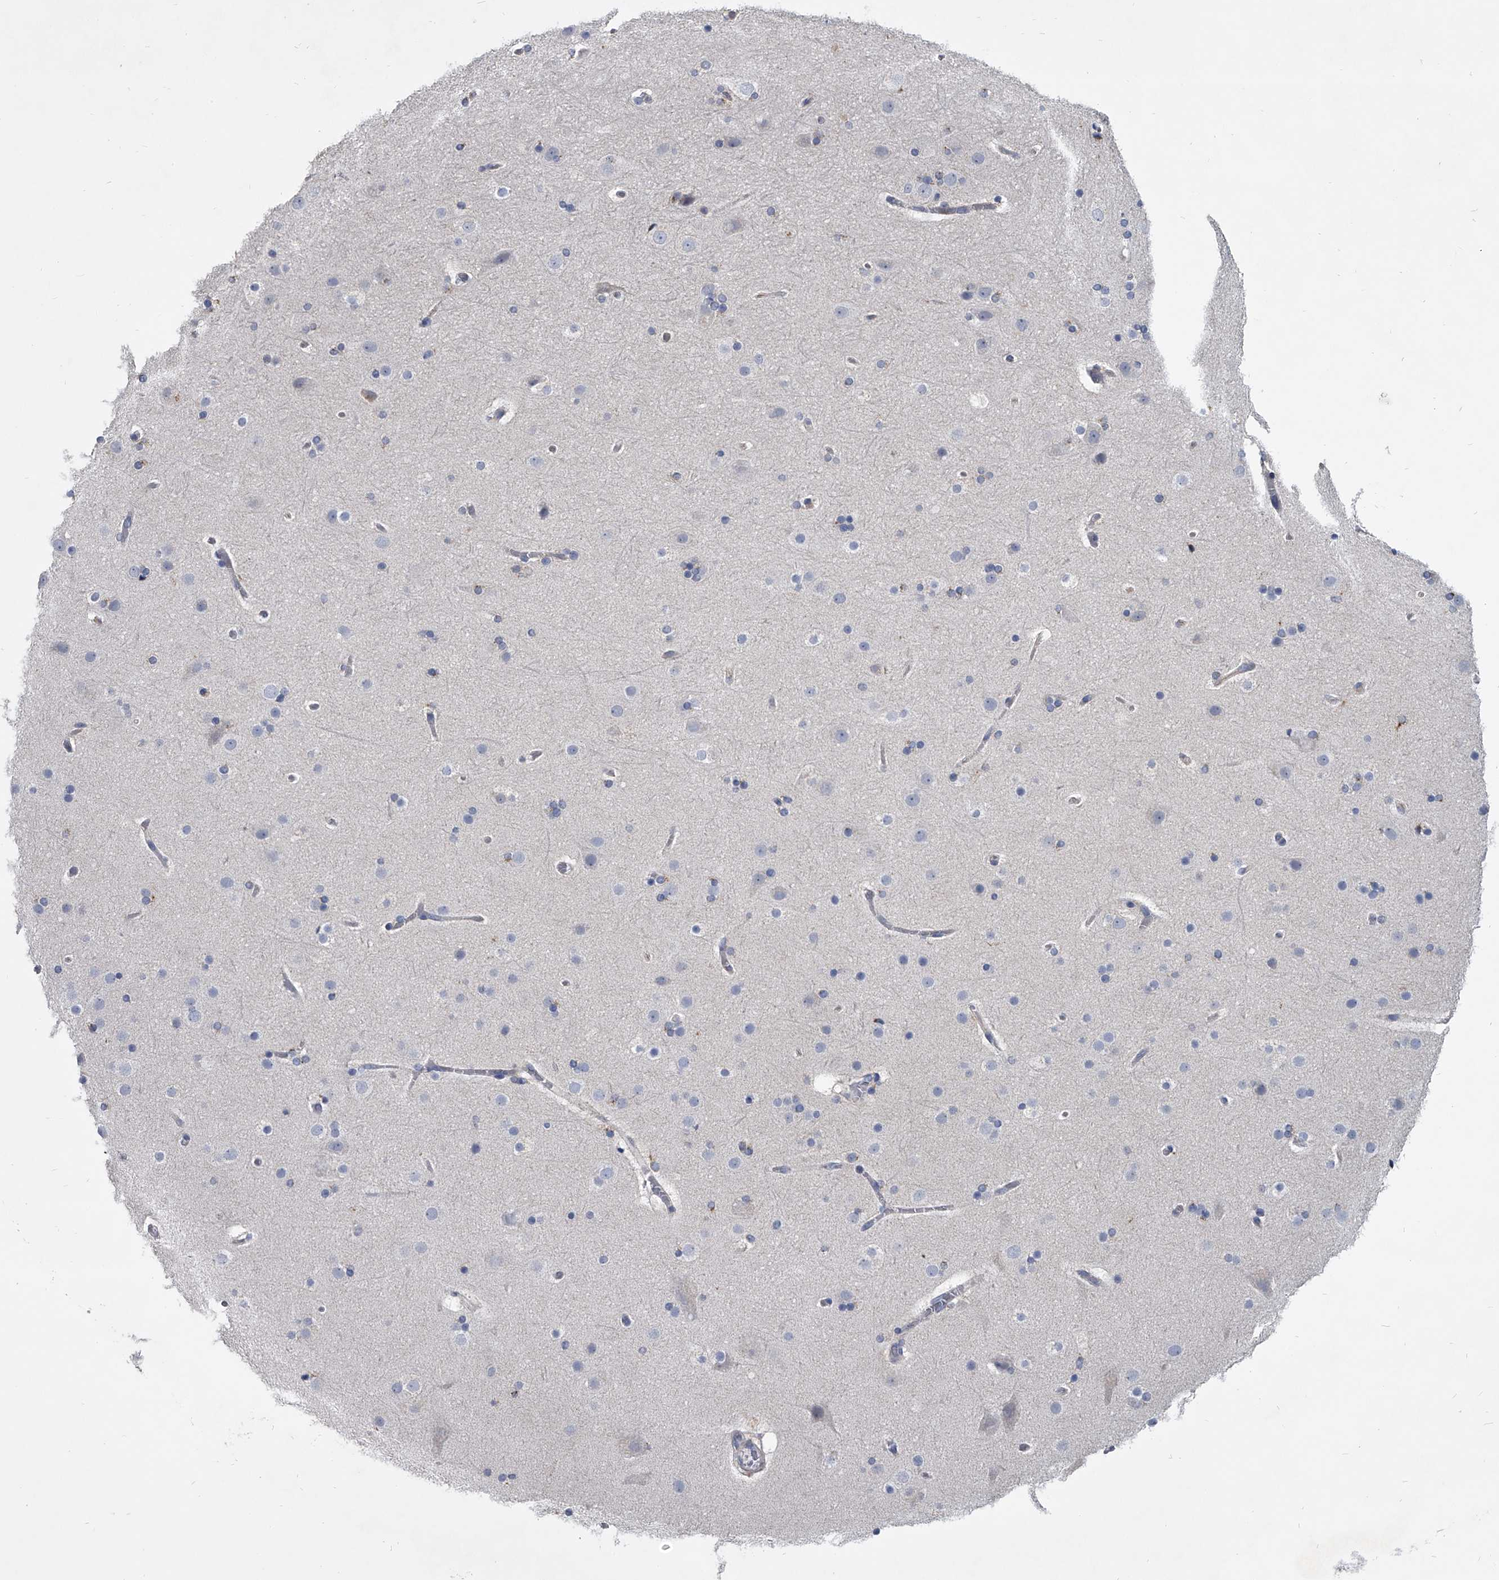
{"staining": {"intensity": "negative", "quantity": "none", "location": "none"}, "tissue": "cerebral cortex", "cell_type": "Endothelial cells", "image_type": "normal", "snomed": [{"axis": "morphology", "description": "Normal tissue, NOS"}, {"axis": "topography", "description": "Cerebral cortex"}], "caption": "The histopathology image exhibits no staining of endothelial cells in unremarkable cerebral cortex.", "gene": "SPP1", "patient": {"sex": "male", "age": 57}}